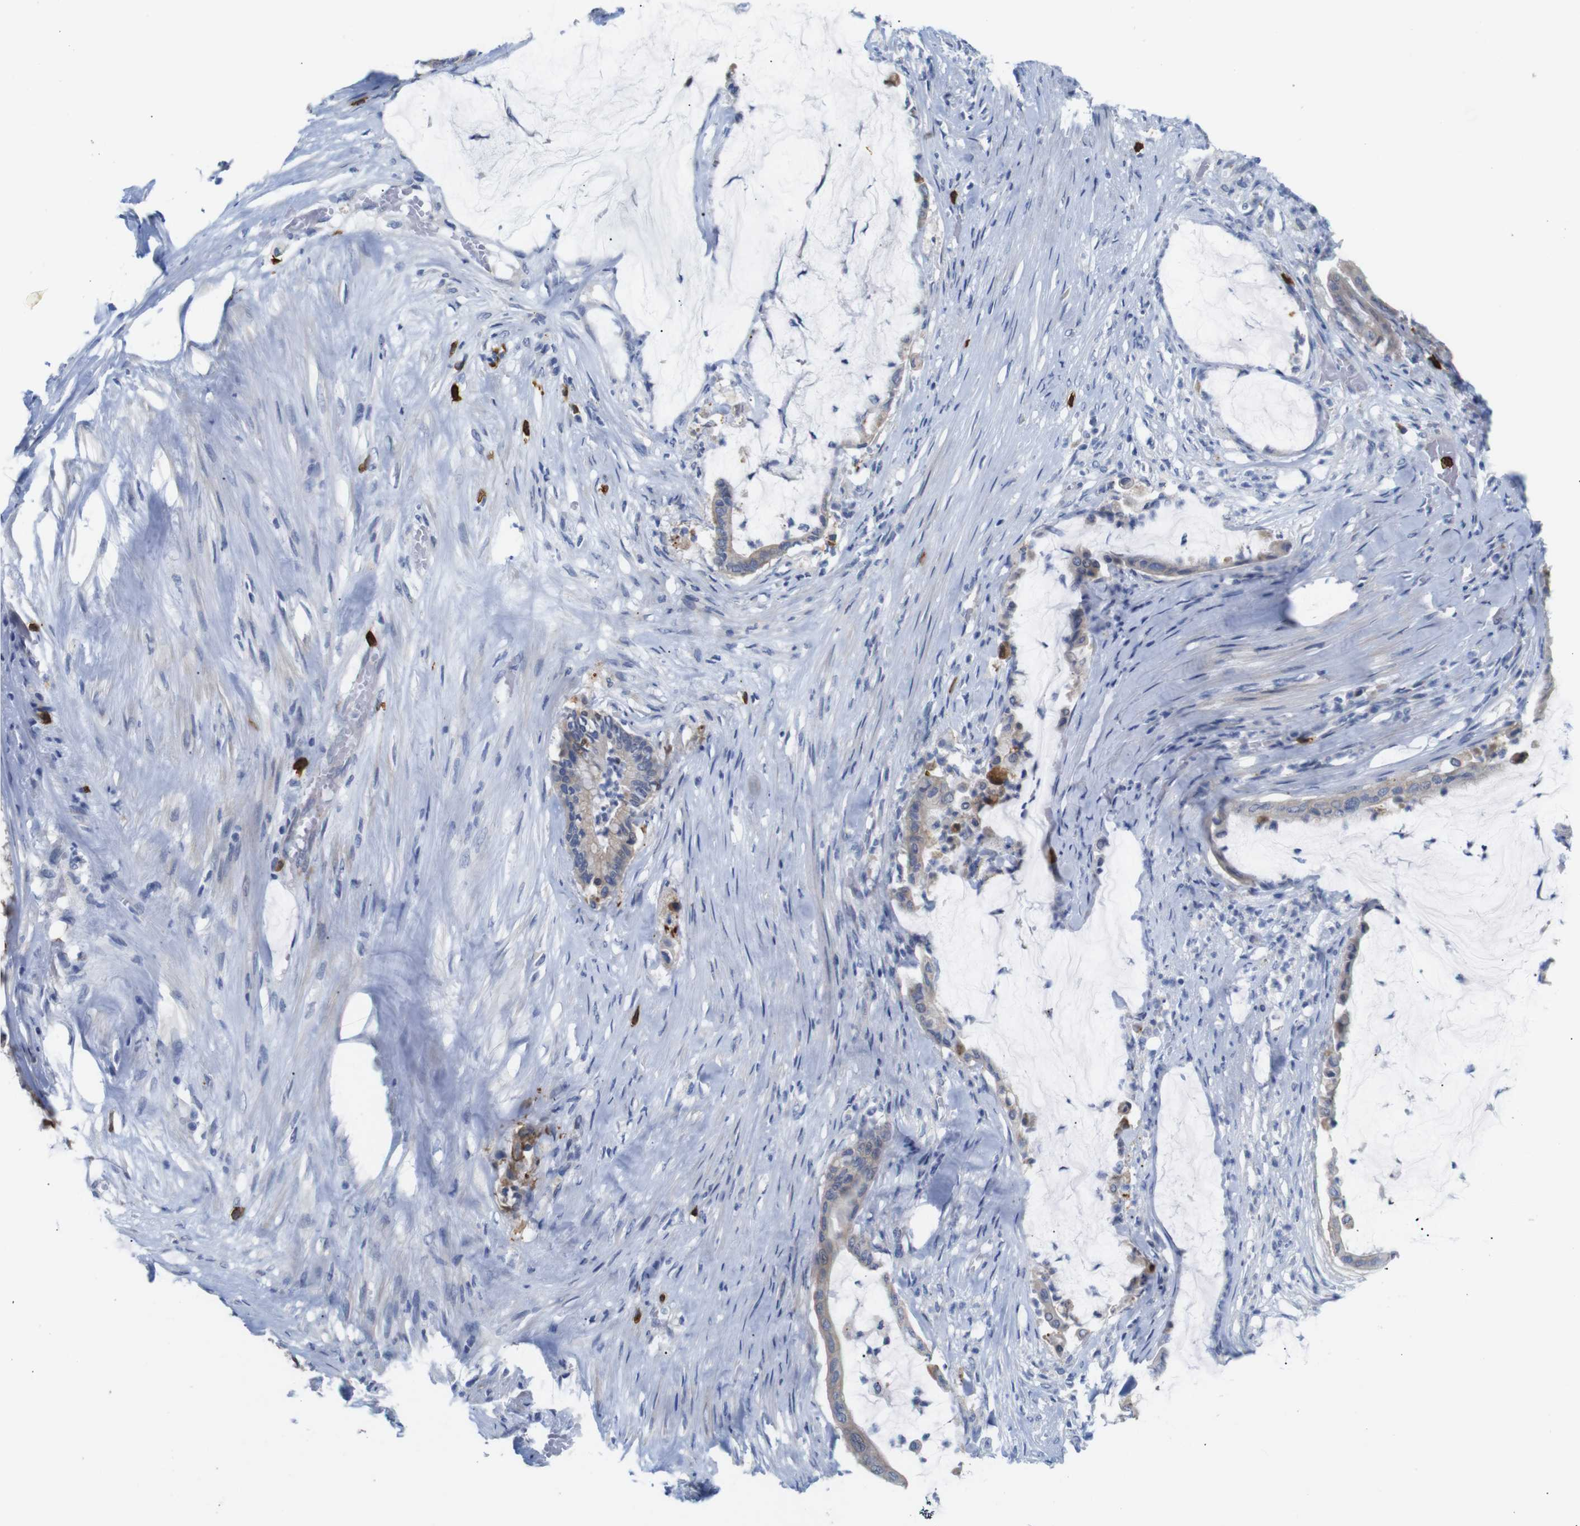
{"staining": {"intensity": "weak", "quantity": "25%-75%", "location": "cytoplasmic/membranous"}, "tissue": "pancreatic cancer", "cell_type": "Tumor cells", "image_type": "cancer", "snomed": [{"axis": "morphology", "description": "Adenocarcinoma, NOS"}, {"axis": "topography", "description": "Pancreas"}], "caption": "The photomicrograph shows a brown stain indicating the presence of a protein in the cytoplasmic/membranous of tumor cells in pancreatic cancer. Using DAB (brown) and hematoxylin (blue) stains, captured at high magnification using brightfield microscopy.", "gene": "ALOX15", "patient": {"sex": "male", "age": 41}}